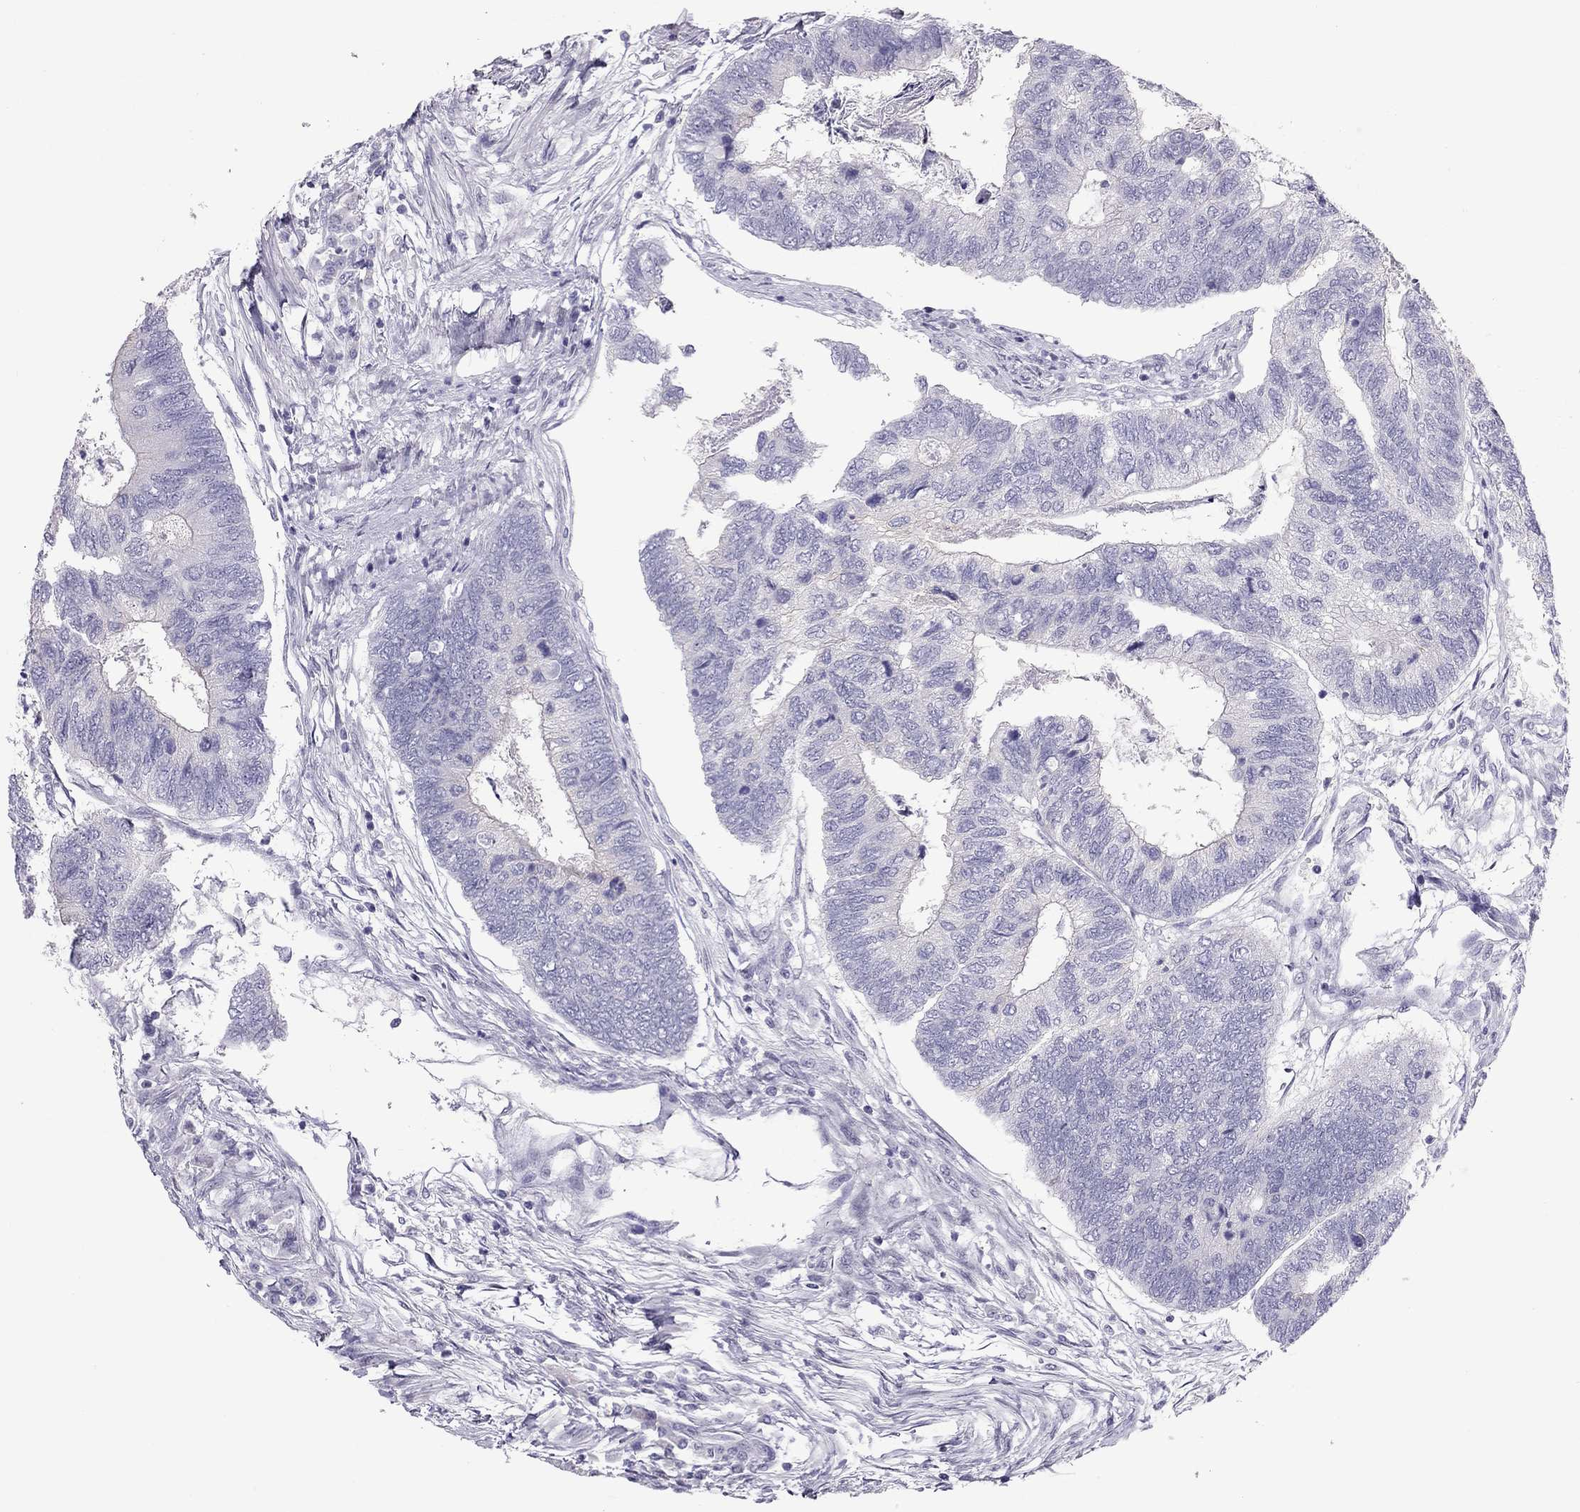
{"staining": {"intensity": "negative", "quantity": "none", "location": "none"}, "tissue": "colorectal cancer", "cell_type": "Tumor cells", "image_type": "cancer", "snomed": [{"axis": "morphology", "description": "Adenocarcinoma, NOS"}, {"axis": "topography", "description": "Colon"}], "caption": "High magnification brightfield microscopy of adenocarcinoma (colorectal) stained with DAB (brown) and counterstained with hematoxylin (blue): tumor cells show no significant staining.", "gene": "TEX14", "patient": {"sex": "female", "age": 67}}